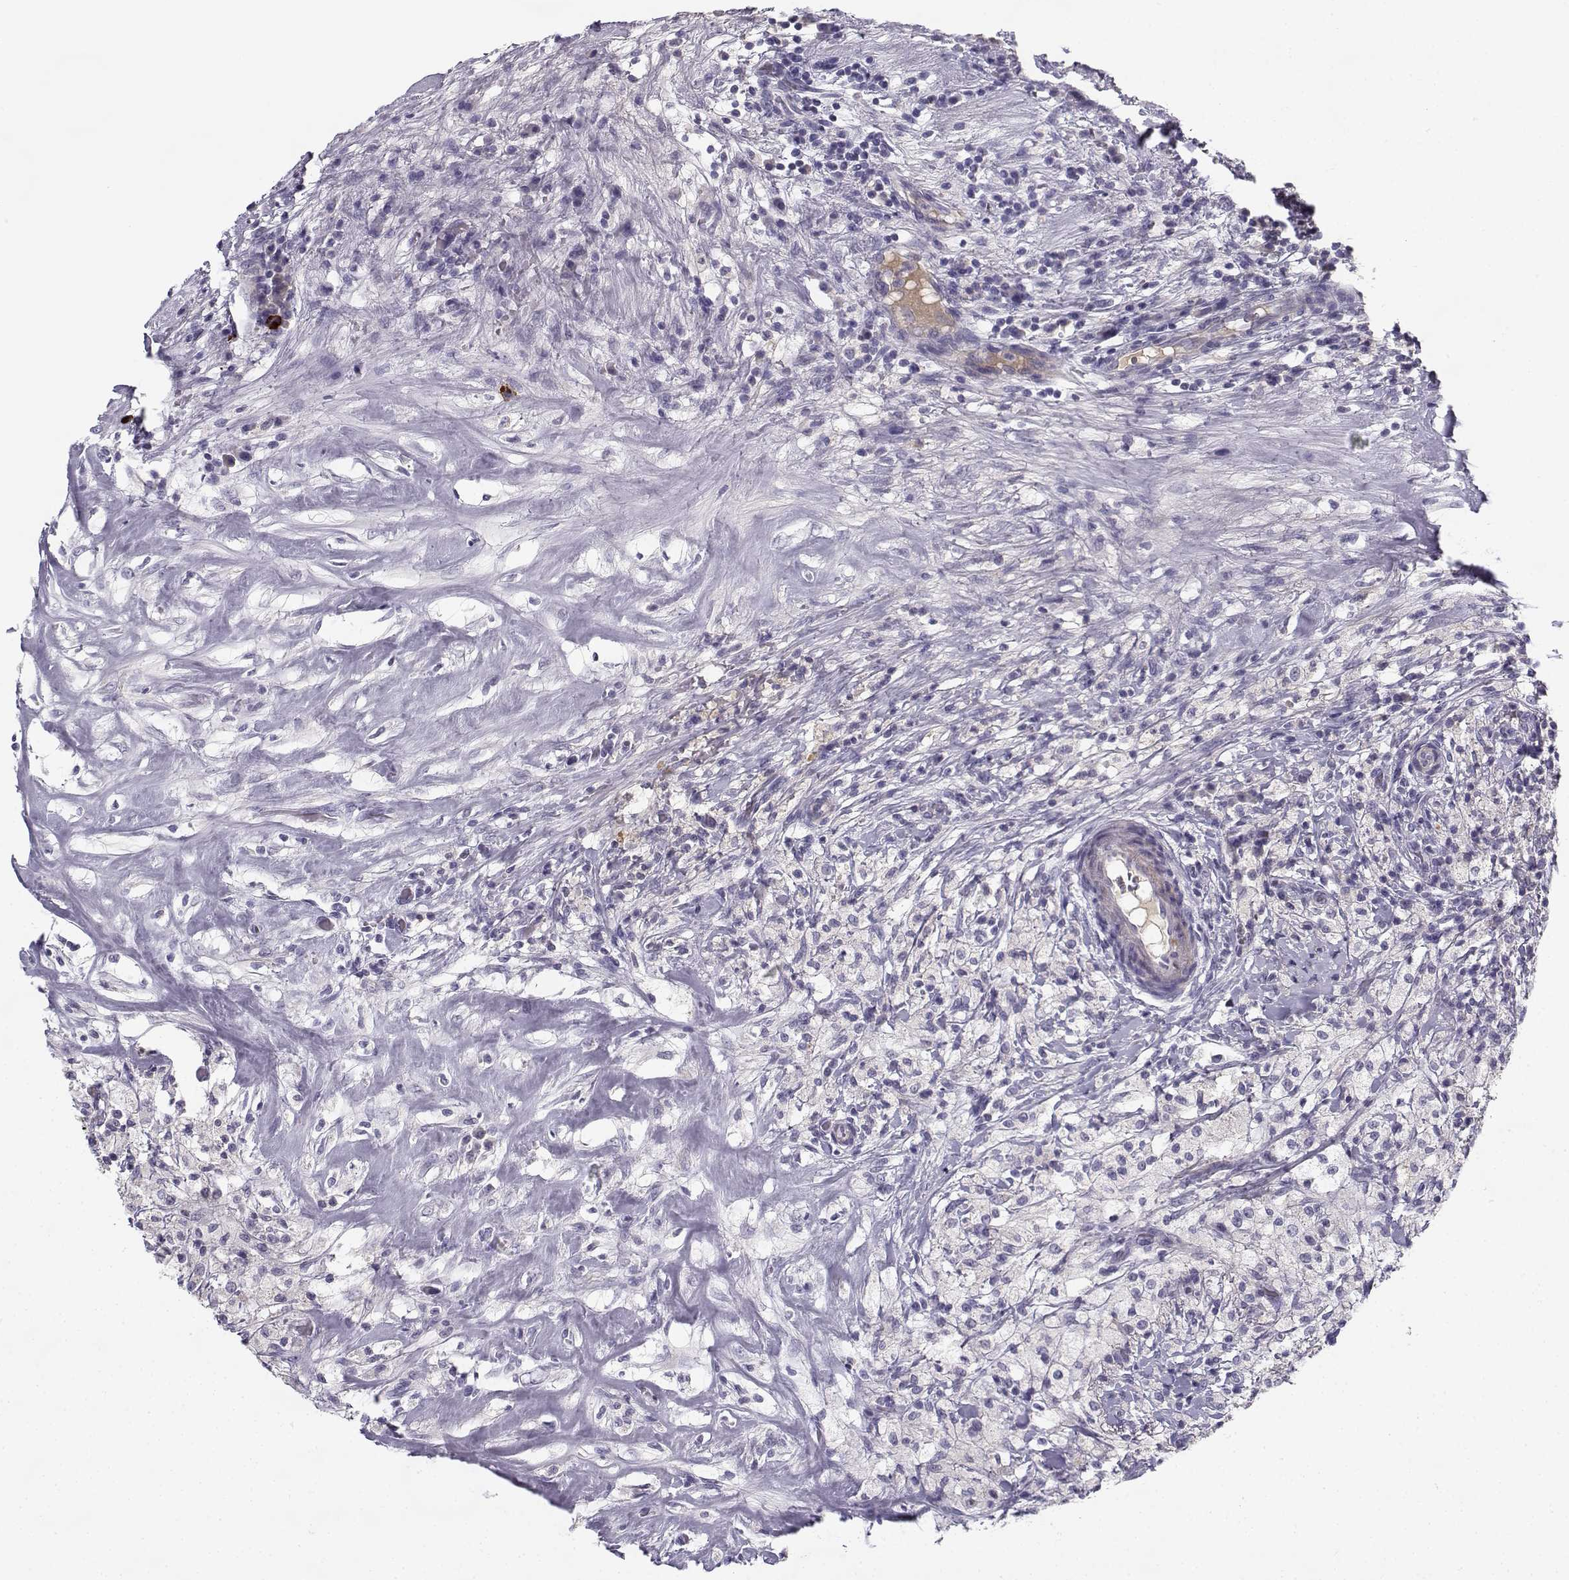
{"staining": {"intensity": "negative", "quantity": "none", "location": "none"}, "tissue": "testis cancer", "cell_type": "Tumor cells", "image_type": "cancer", "snomed": [{"axis": "morphology", "description": "Necrosis, NOS"}, {"axis": "morphology", "description": "Carcinoma, Embryonal, NOS"}, {"axis": "topography", "description": "Testis"}], "caption": "Embryonal carcinoma (testis) was stained to show a protein in brown. There is no significant staining in tumor cells.", "gene": "CREB3L3", "patient": {"sex": "male", "age": 19}}